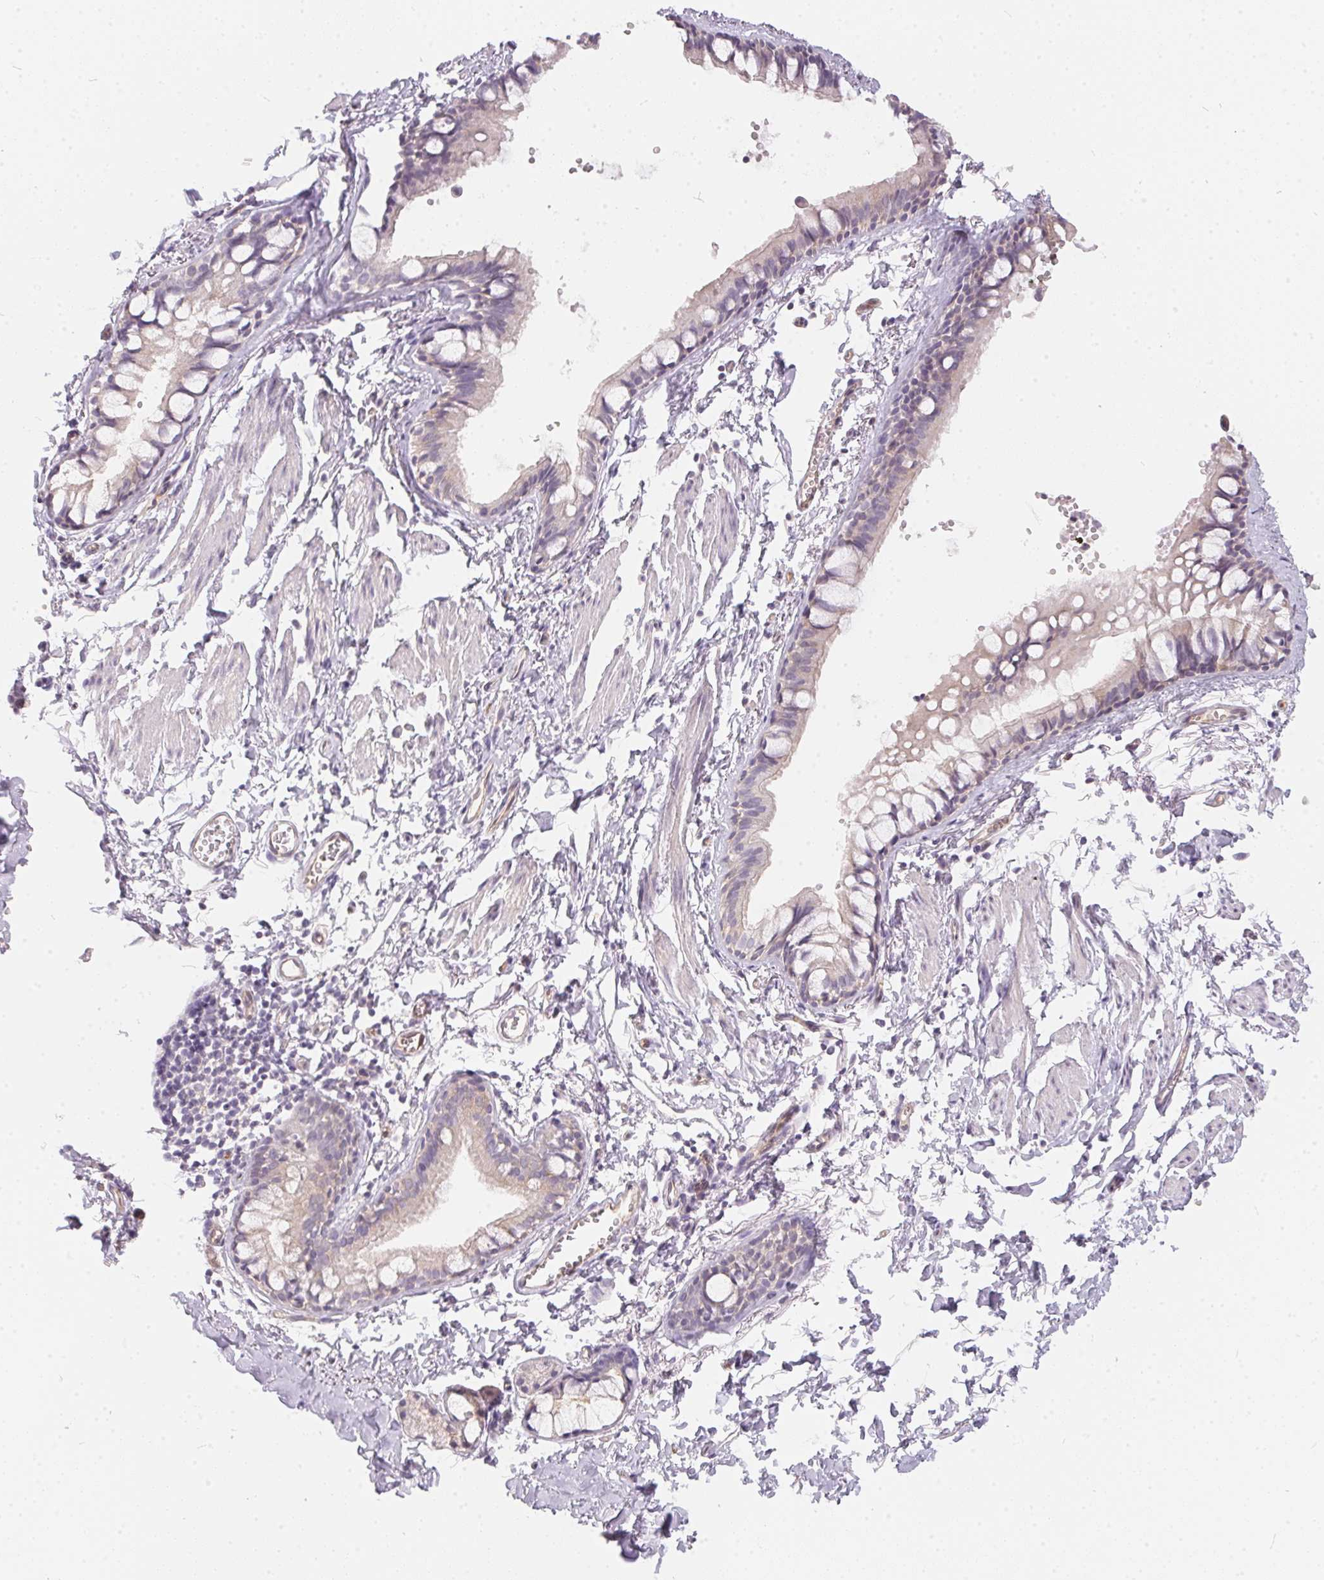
{"staining": {"intensity": "weak", "quantity": "<25%", "location": "cytoplasmic/membranous"}, "tissue": "bronchus", "cell_type": "Respiratory epithelial cells", "image_type": "normal", "snomed": [{"axis": "morphology", "description": "Normal tissue, NOS"}, {"axis": "topography", "description": "Bronchus"}], "caption": "Protein analysis of normal bronchus demonstrates no significant staining in respiratory epithelial cells. The staining was performed using DAB to visualize the protein expression in brown, while the nuclei were stained in blue with hematoxylin (Magnification: 20x).", "gene": "BLMH", "patient": {"sex": "female", "age": 59}}